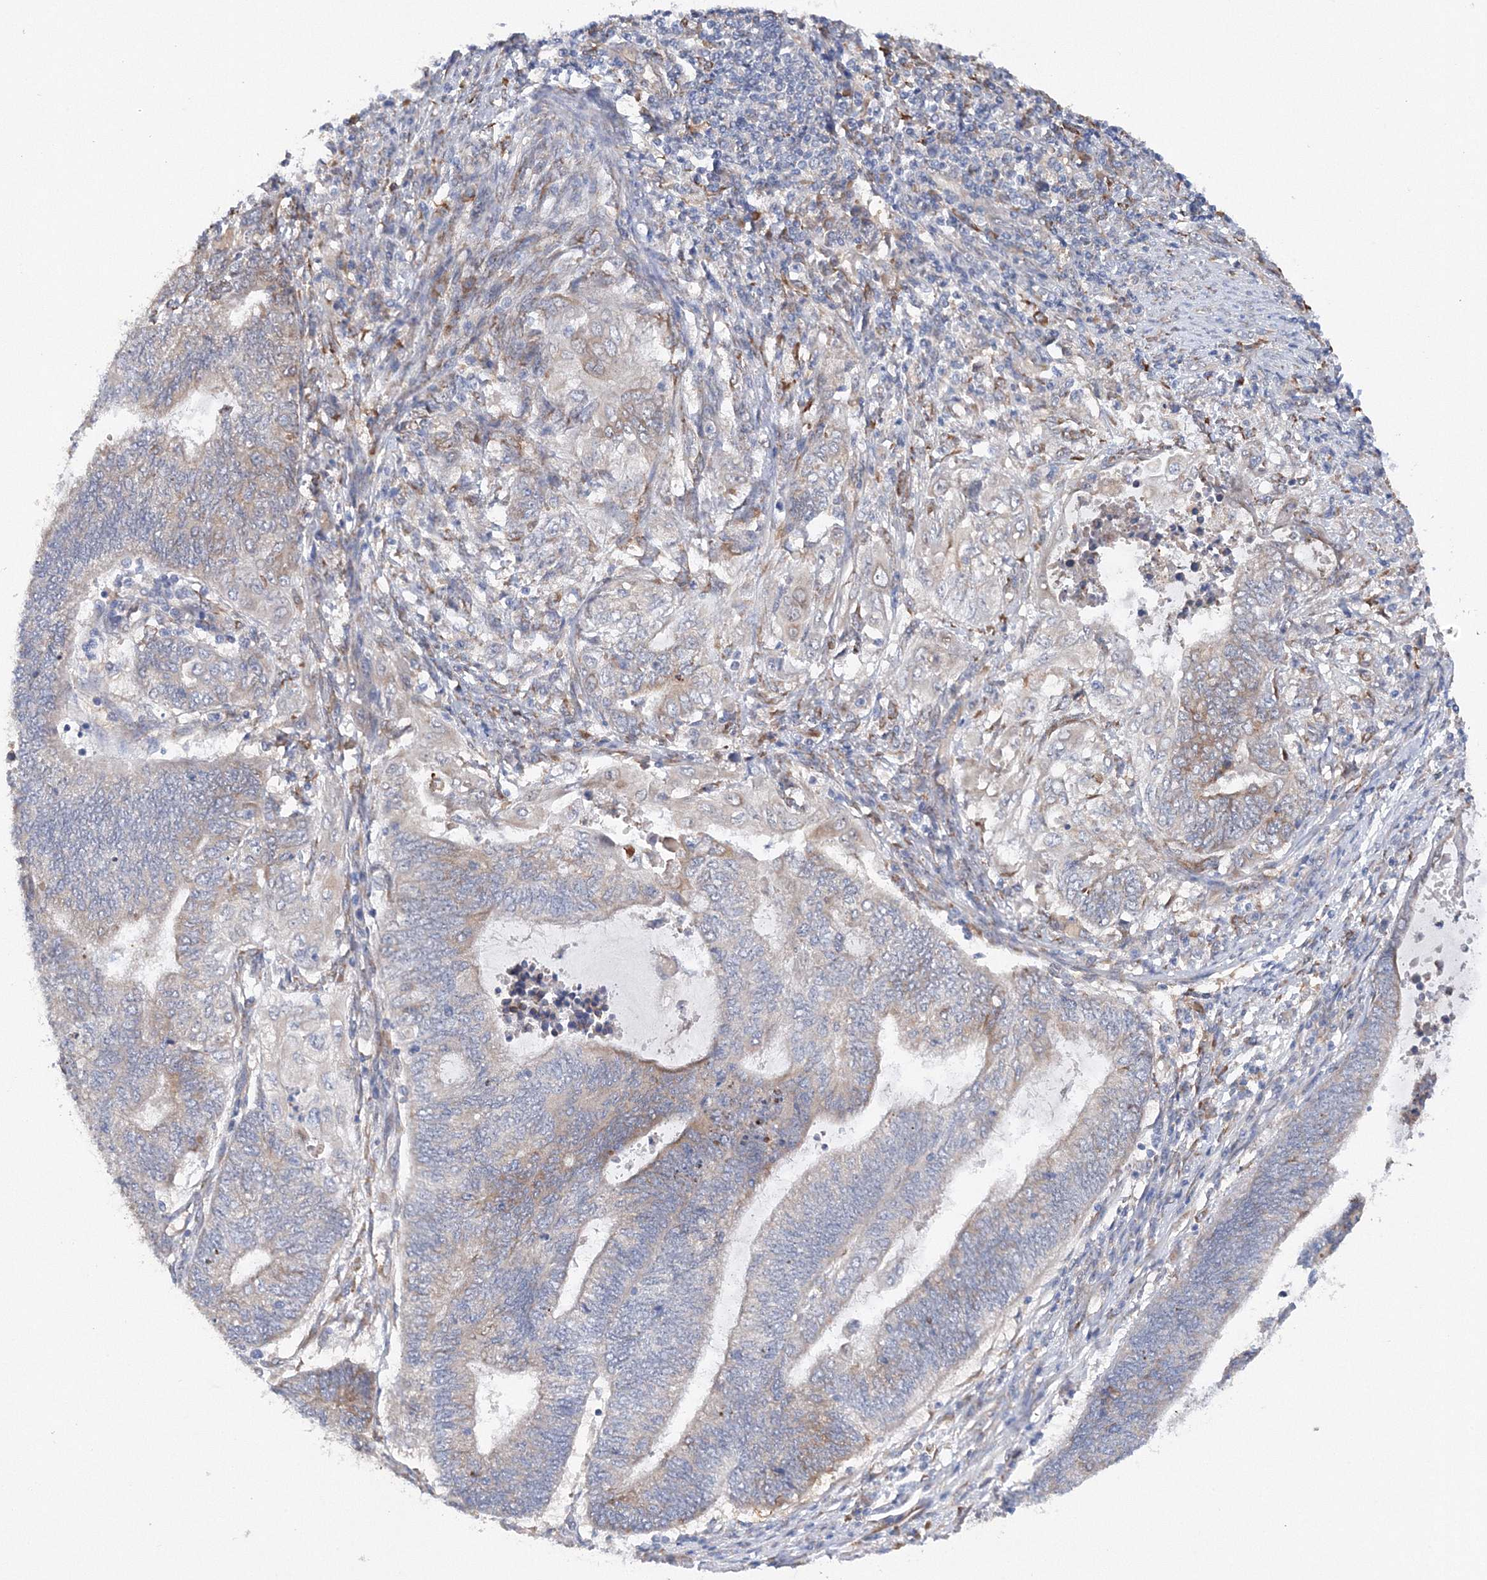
{"staining": {"intensity": "weak", "quantity": "<25%", "location": "cytoplasmic/membranous"}, "tissue": "endometrial cancer", "cell_type": "Tumor cells", "image_type": "cancer", "snomed": [{"axis": "morphology", "description": "Adenocarcinoma, NOS"}, {"axis": "topography", "description": "Uterus"}, {"axis": "topography", "description": "Endometrium"}], "caption": "IHC histopathology image of neoplastic tissue: human endometrial adenocarcinoma stained with DAB displays no significant protein staining in tumor cells. (DAB (3,3'-diaminobenzidine) immunohistochemistry (IHC) visualized using brightfield microscopy, high magnification).", "gene": "DIS3L2", "patient": {"sex": "female", "age": 70}}